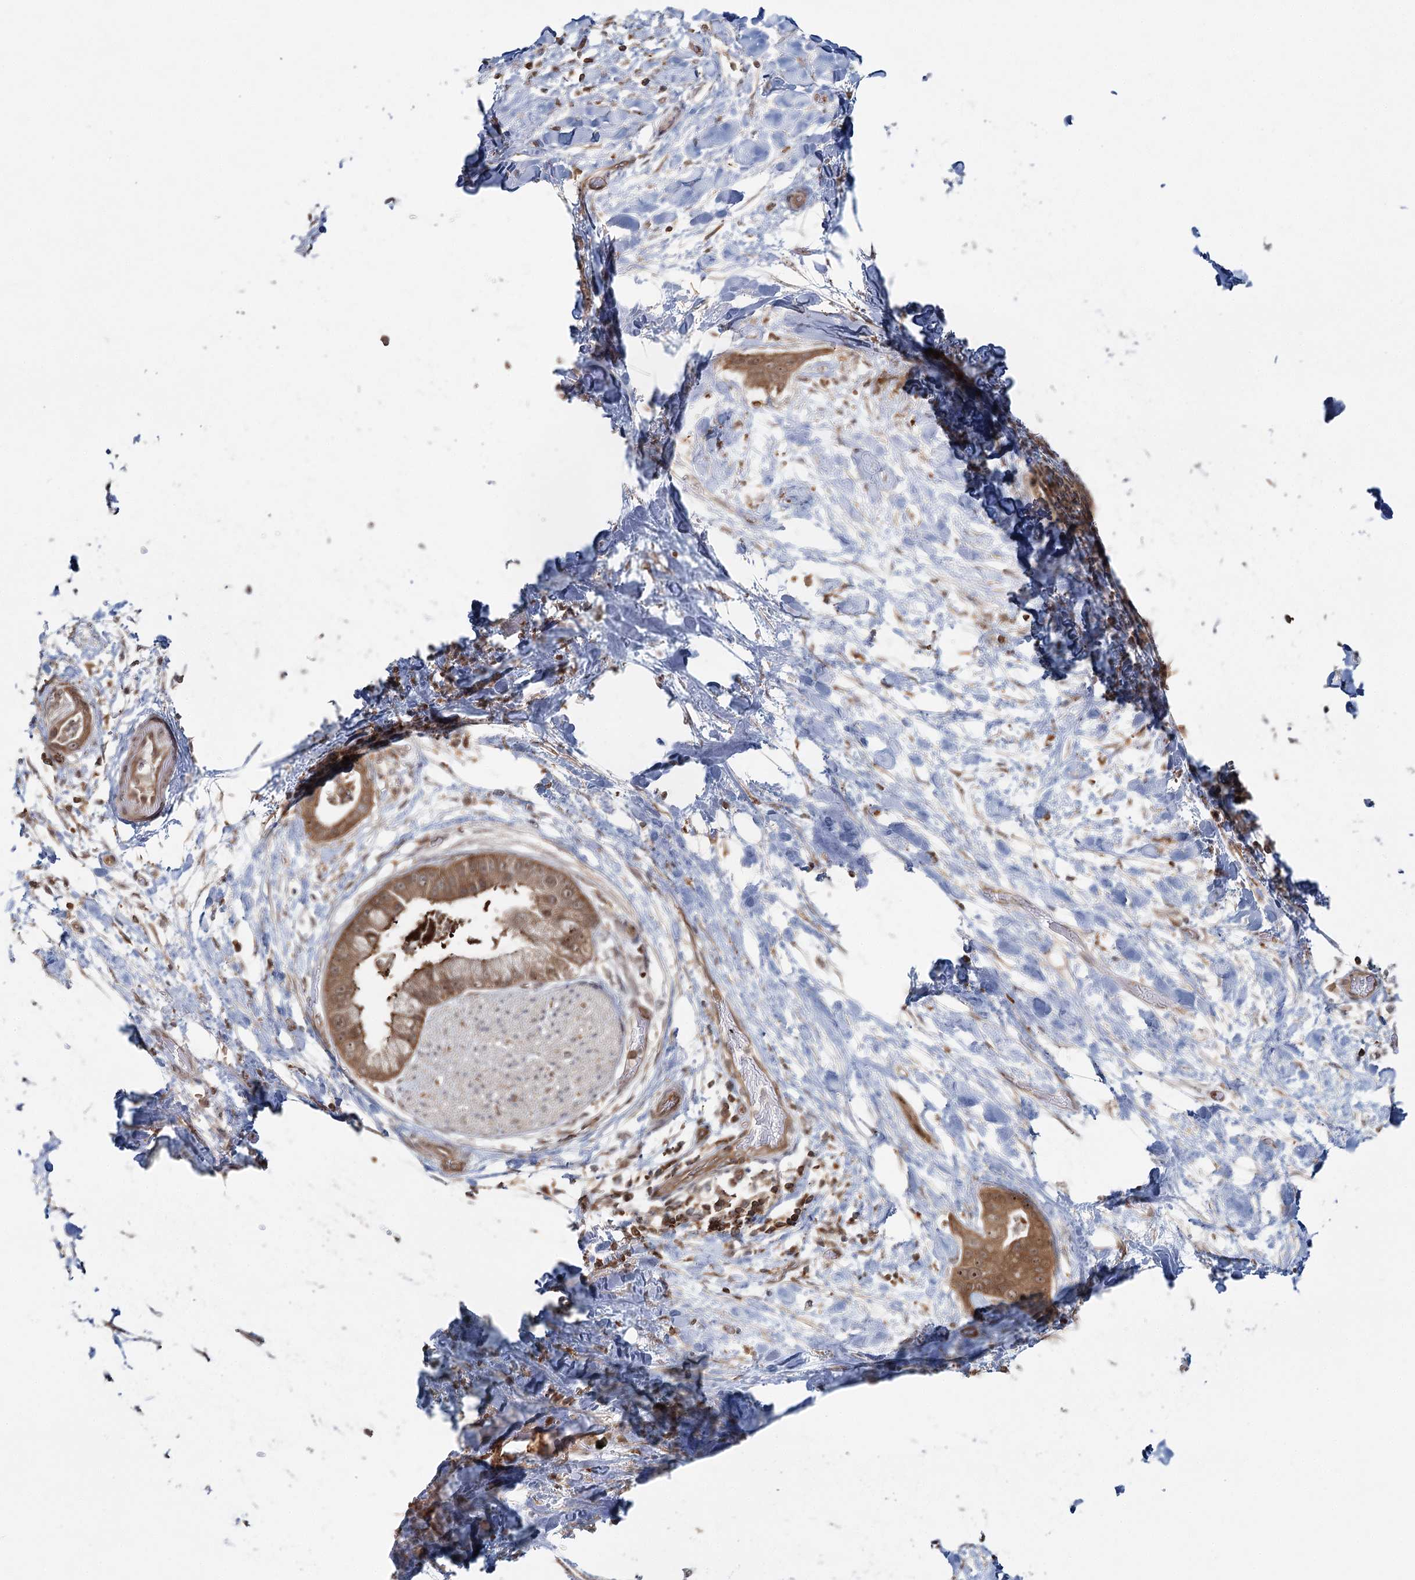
{"staining": {"intensity": "moderate", "quantity": ">75%", "location": "cytoplasmic/membranous"}, "tissue": "liver cancer", "cell_type": "Tumor cells", "image_type": "cancer", "snomed": [{"axis": "morphology", "description": "Cholangiocarcinoma"}, {"axis": "topography", "description": "Liver"}], "caption": "IHC image of liver cancer (cholangiocarcinoma) stained for a protein (brown), which demonstrates medium levels of moderate cytoplasmic/membranous positivity in about >75% of tumor cells.", "gene": "FAM120B", "patient": {"sex": "female", "age": 54}}